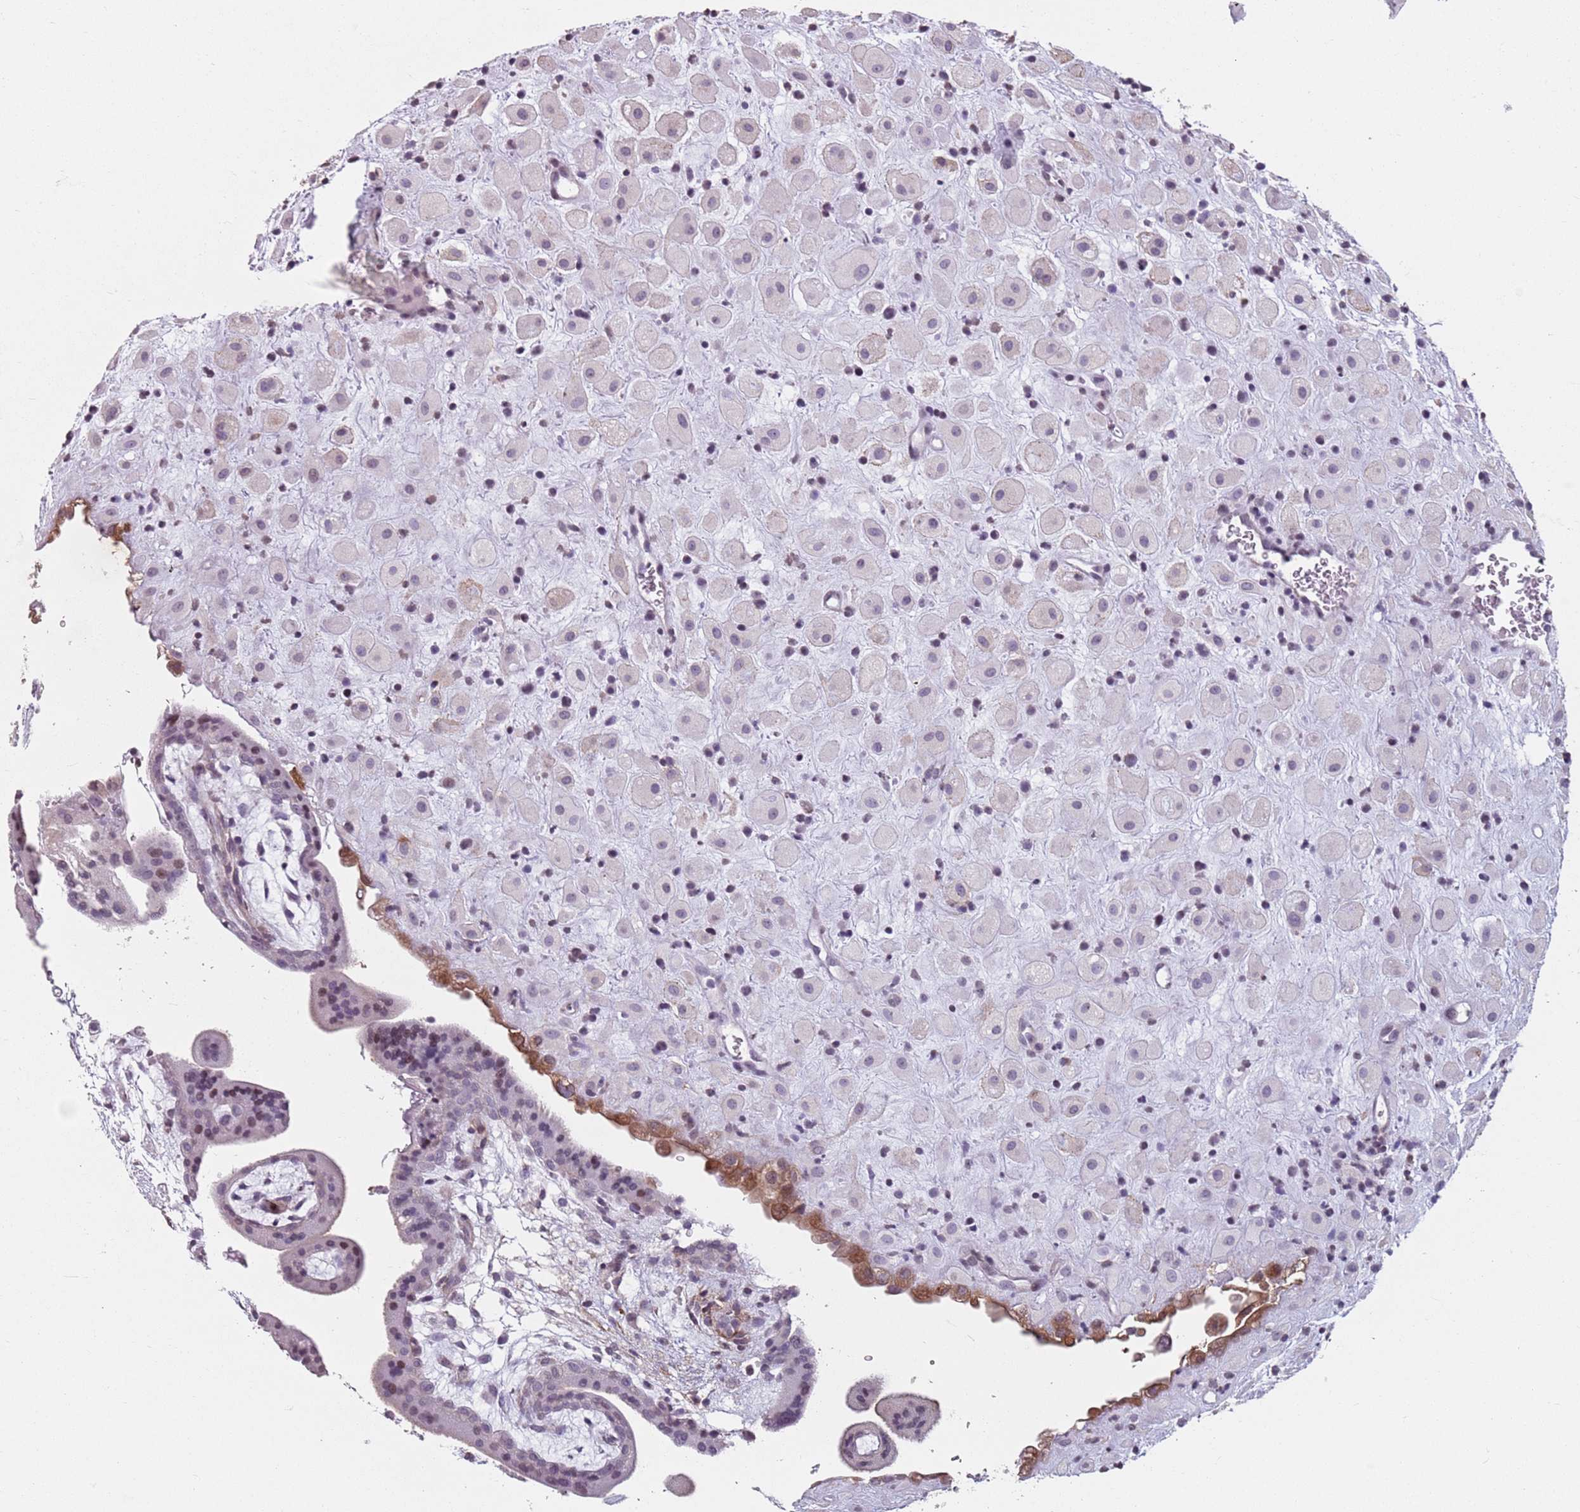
{"staining": {"intensity": "negative", "quantity": "none", "location": "none"}, "tissue": "placenta", "cell_type": "Decidual cells", "image_type": "normal", "snomed": [{"axis": "morphology", "description": "Normal tissue, NOS"}, {"axis": "topography", "description": "Placenta"}], "caption": "Human placenta stained for a protein using IHC shows no positivity in decidual cells.", "gene": "TMC4", "patient": {"sex": "female", "age": 35}}